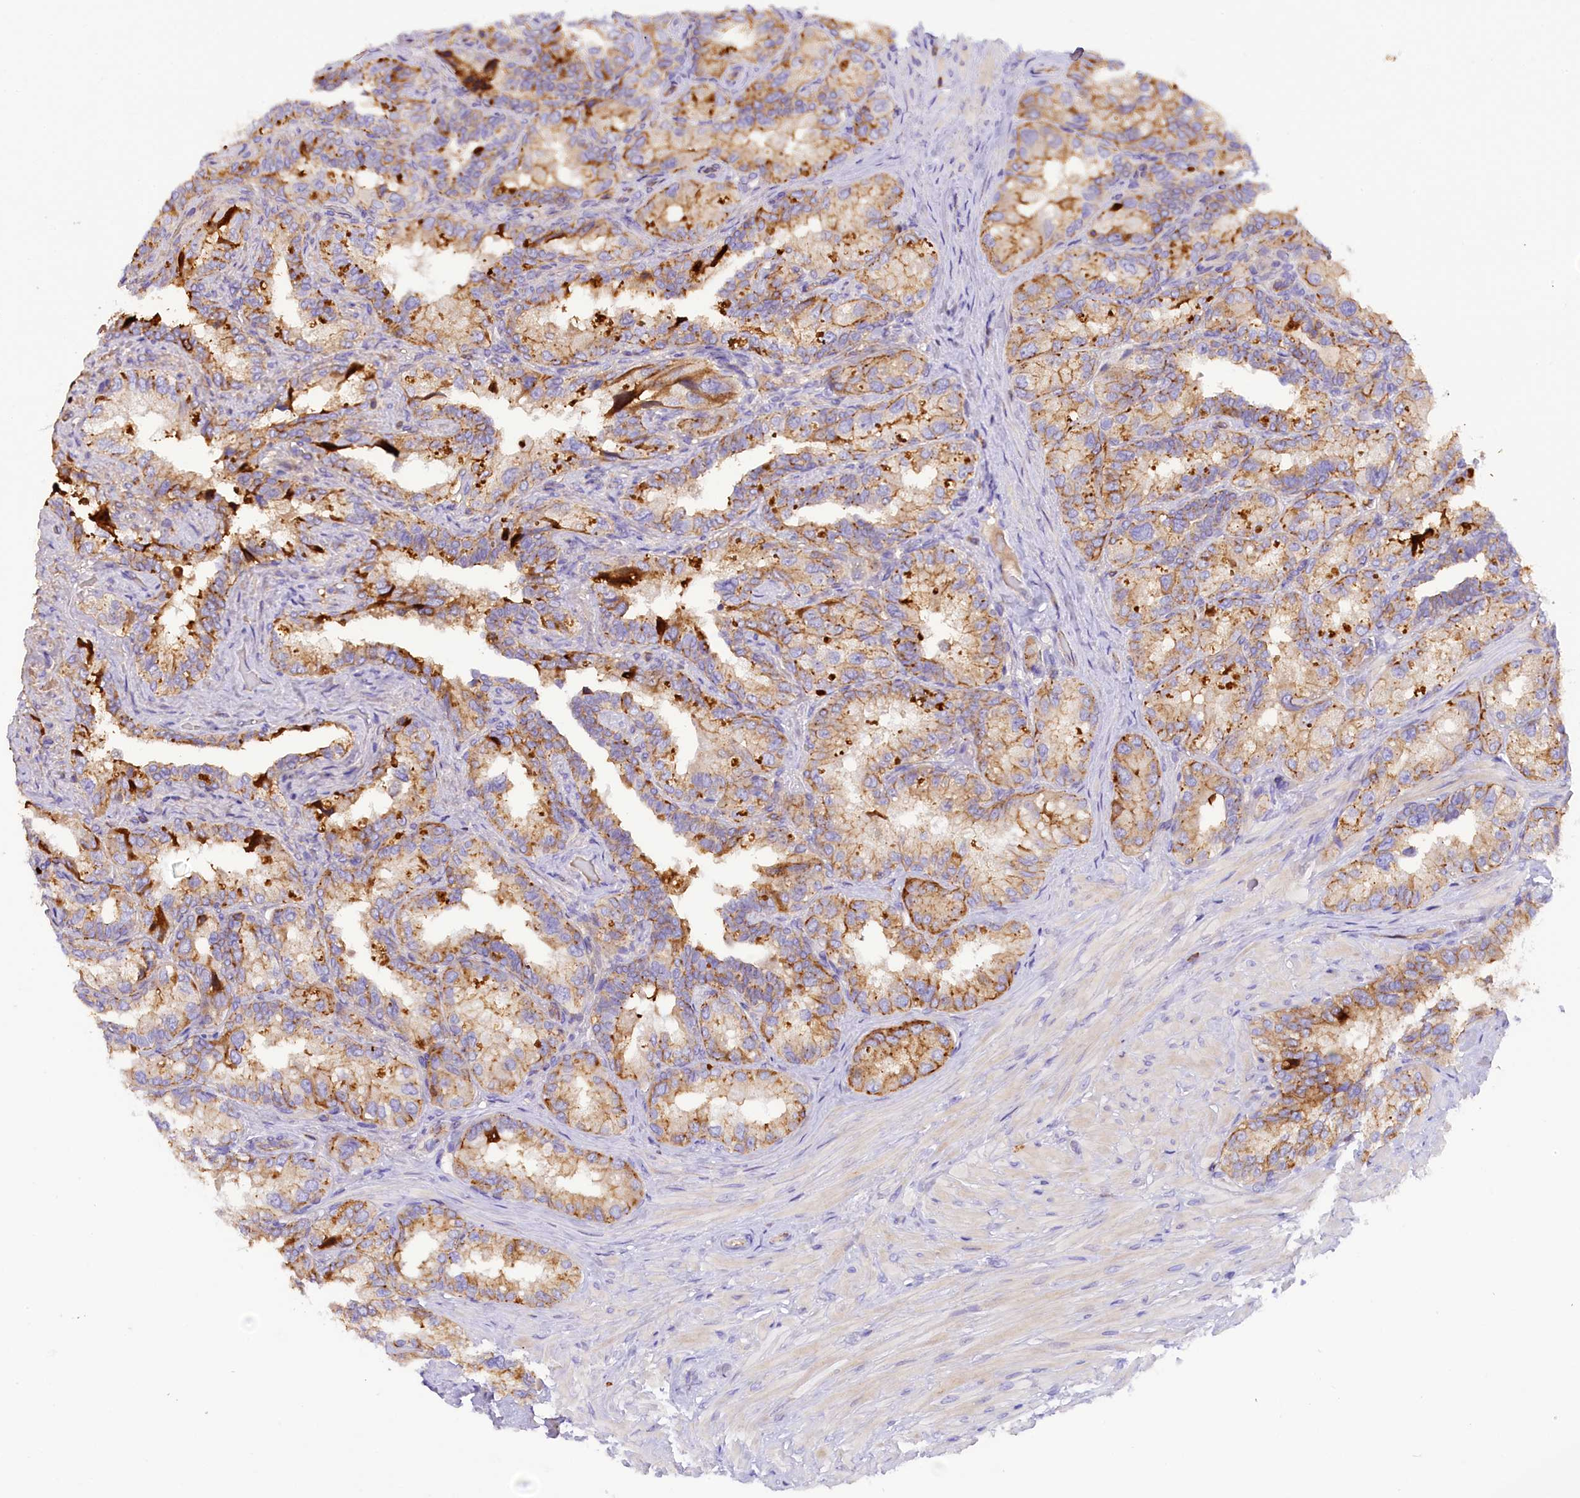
{"staining": {"intensity": "moderate", "quantity": "25%-75%", "location": "cytoplasmic/membranous"}, "tissue": "seminal vesicle", "cell_type": "Glandular cells", "image_type": "normal", "snomed": [{"axis": "morphology", "description": "Normal tissue, NOS"}, {"axis": "topography", "description": "Seminal veicle"}, {"axis": "topography", "description": "Peripheral nerve tissue"}], "caption": "The photomicrograph displays immunohistochemical staining of unremarkable seminal vesicle. There is moderate cytoplasmic/membranous staining is present in approximately 25%-75% of glandular cells.", "gene": "FAM193A", "patient": {"sex": "male", "age": 67}}